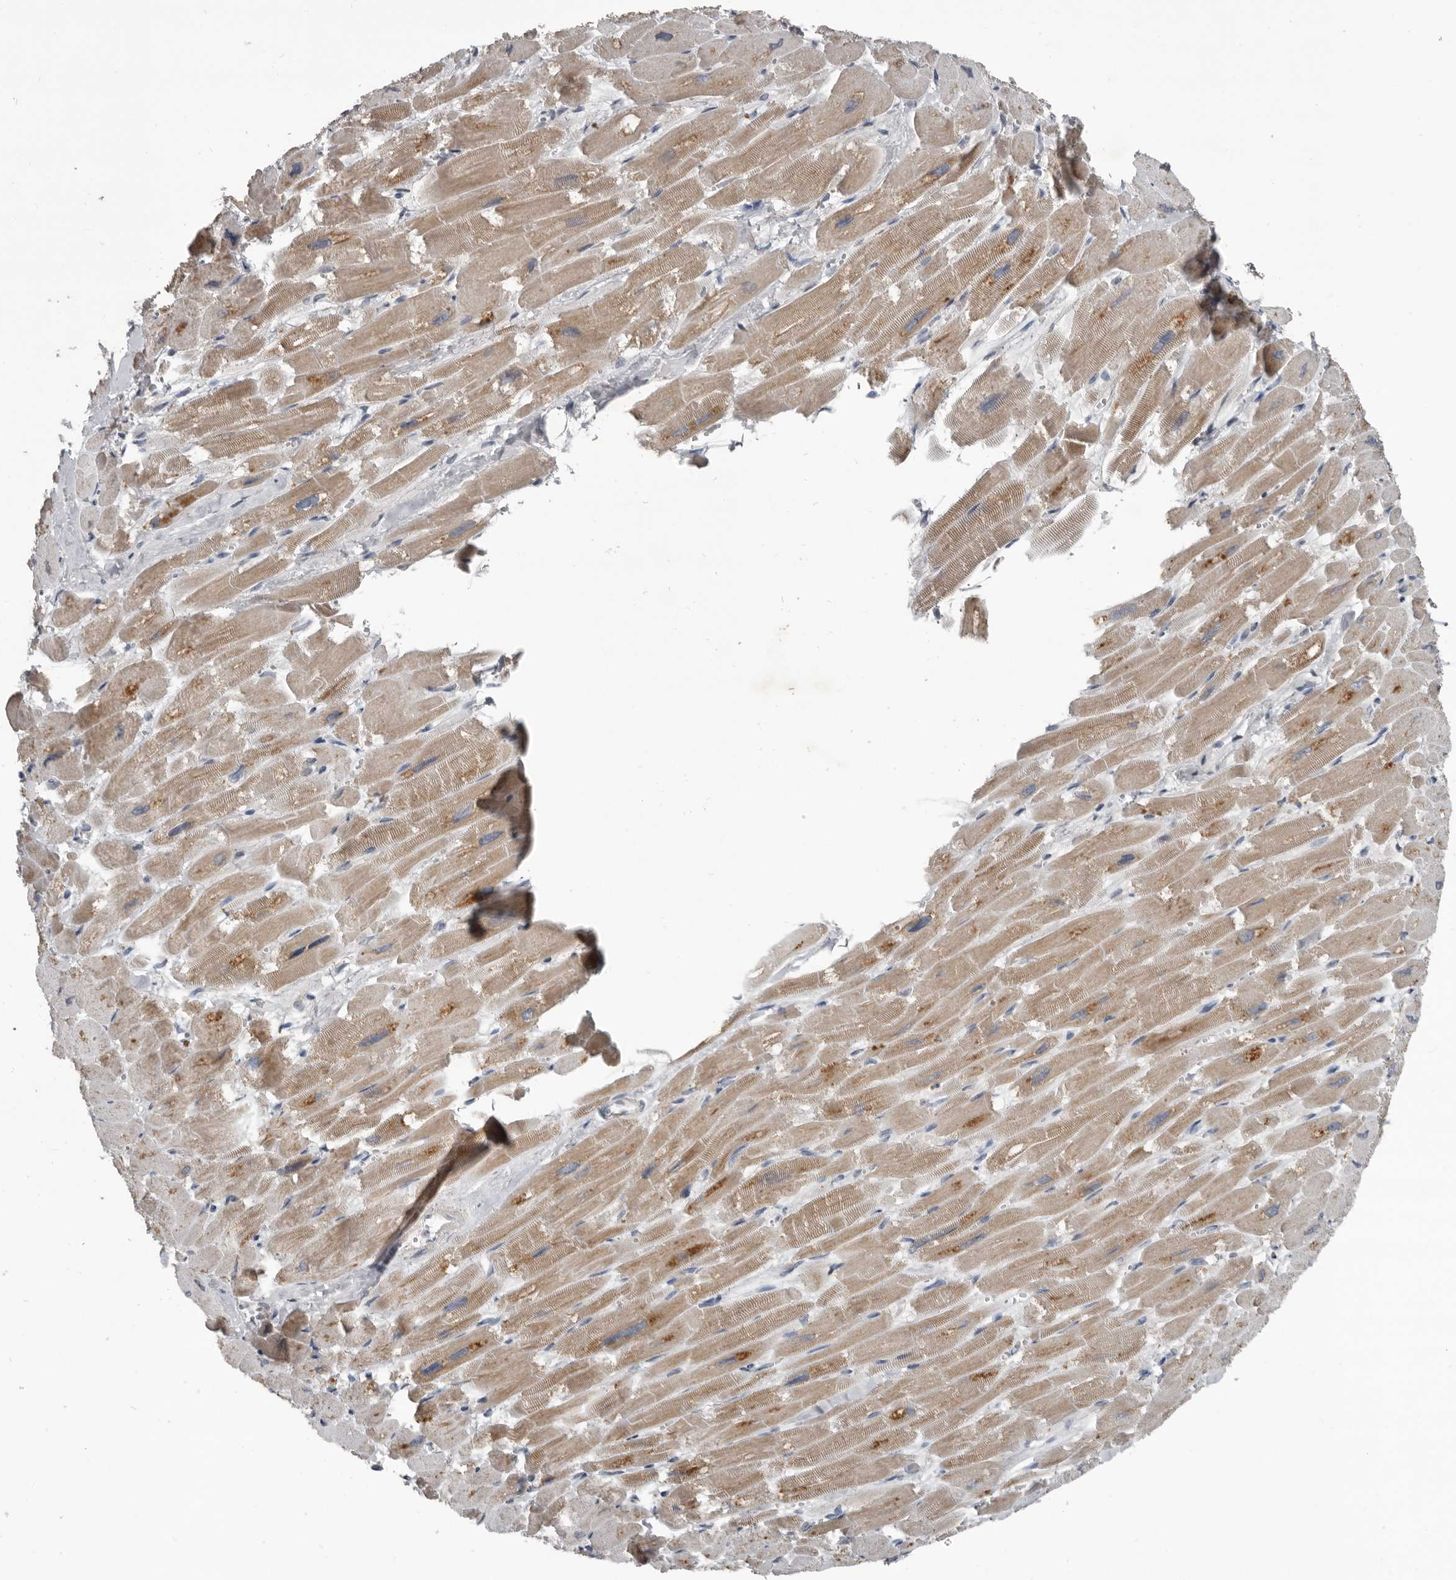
{"staining": {"intensity": "weak", "quantity": "25%-75%", "location": "cytoplasmic/membranous"}, "tissue": "heart muscle", "cell_type": "Cardiomyocytes", "image_type": "normal", "snomed": [{"axis": "morphology", "description": "Normal tissue, NOS"}, {"axis": "topography", "description": "Heart"}], "caption": "Protein staining by immunohistochemistry (IHC) exhibits weak cytoplasmic/membranous positivity in approximately 25%-75% of cardiomyocytes in unremarkable heart muscle.", "gene": "C1orf216", "patient": {"sex": "male", "age": 54}}